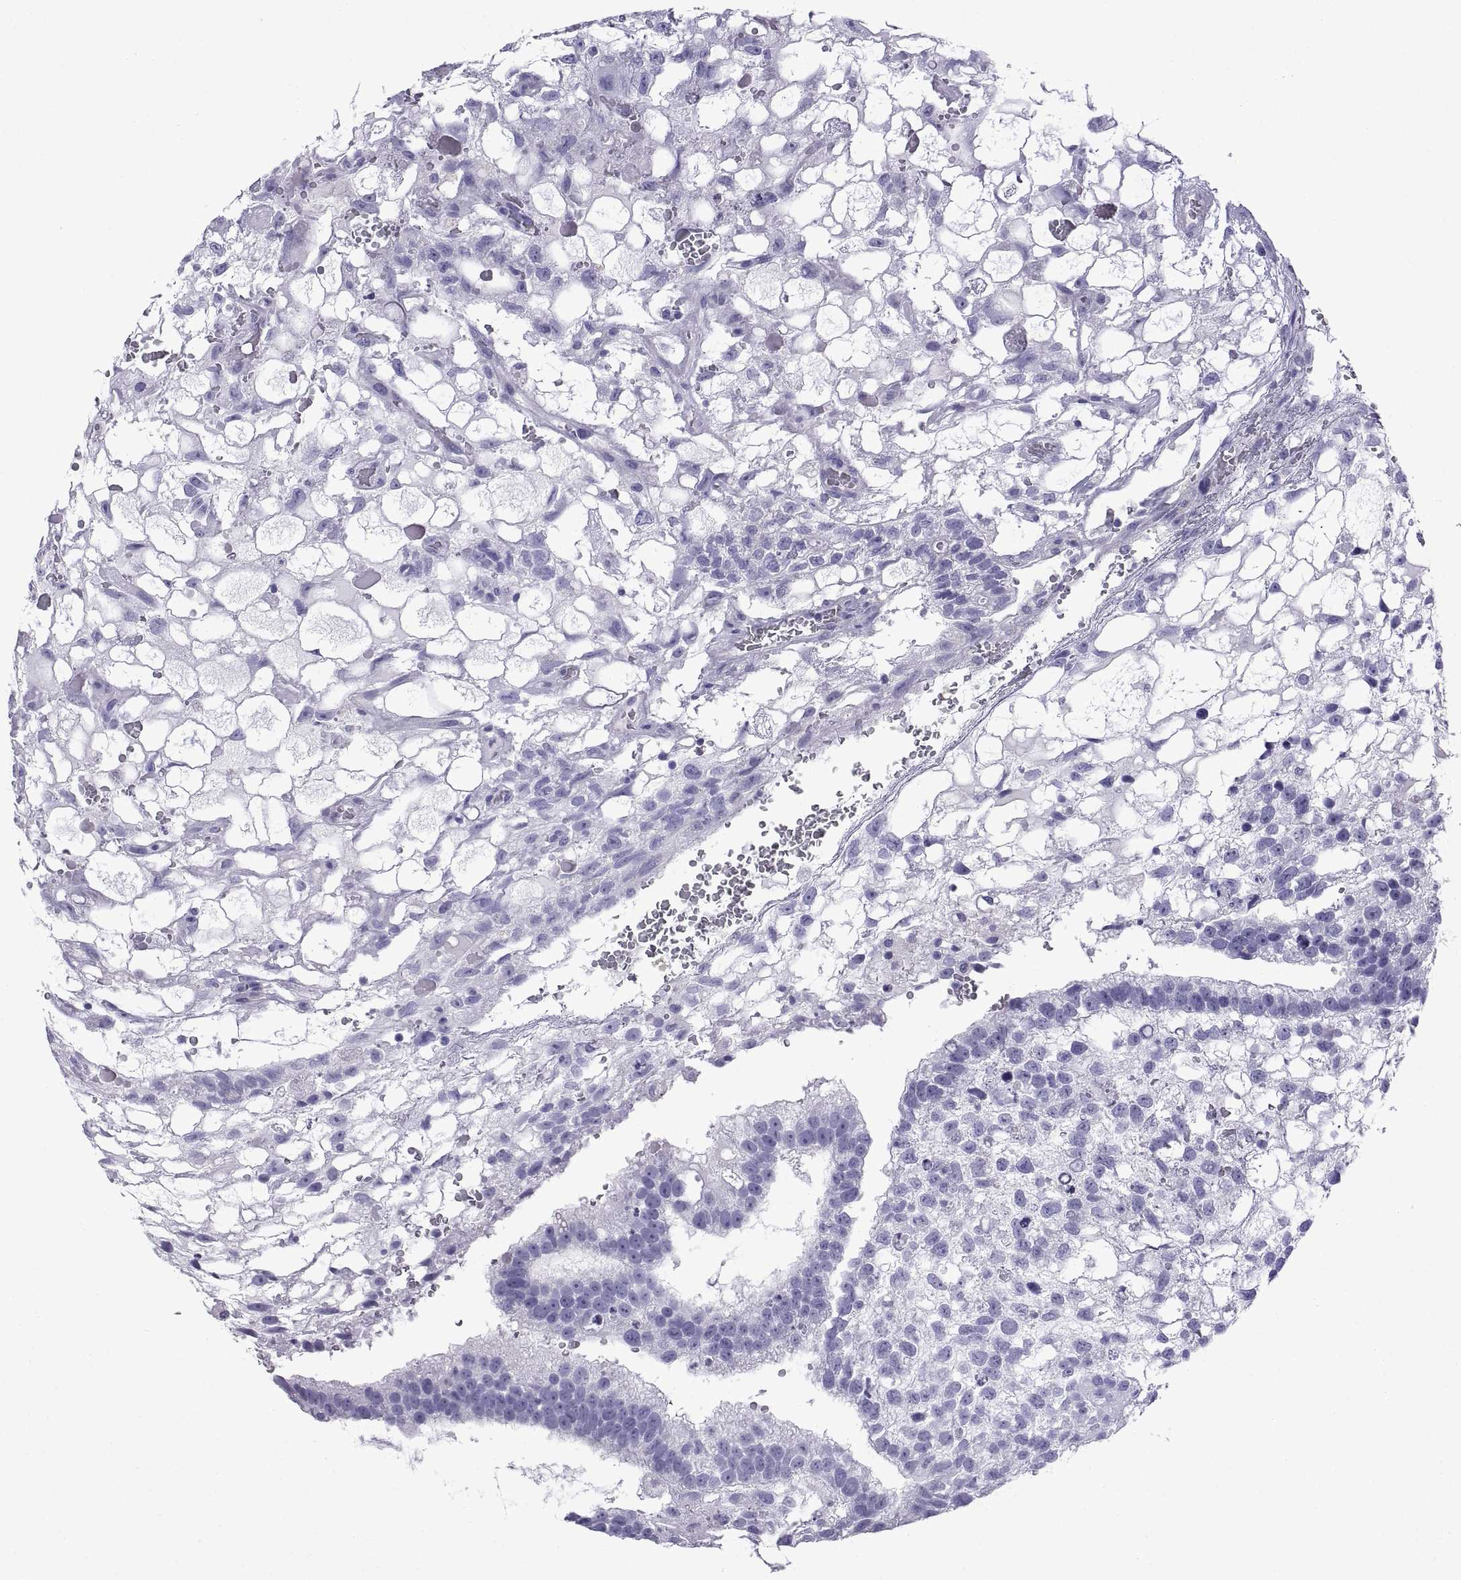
{"staining": {"intensity": "negative", "quantity": "none", "location": "none"}, "tissue": "testis cancer", "cell_type": "Tumor cells", "image_type": "cancer", "snomed": [{"axis": "morphology", "description": "Normal tissue, NOS"}, {"axis": "morphology", "description": "Carcinoma, Embryonal, NOS"}, {"axis": "topography", "description": "Testis"}, {"axis": "topography", "description": "Epididymis"}], "caption": "Testis embryonal carcinoma was stained to show a protein in brown. There is no significant staining in tumor cells.", "gene": "SPDYE1", "patient": {"sex": "male", "age": 32}}